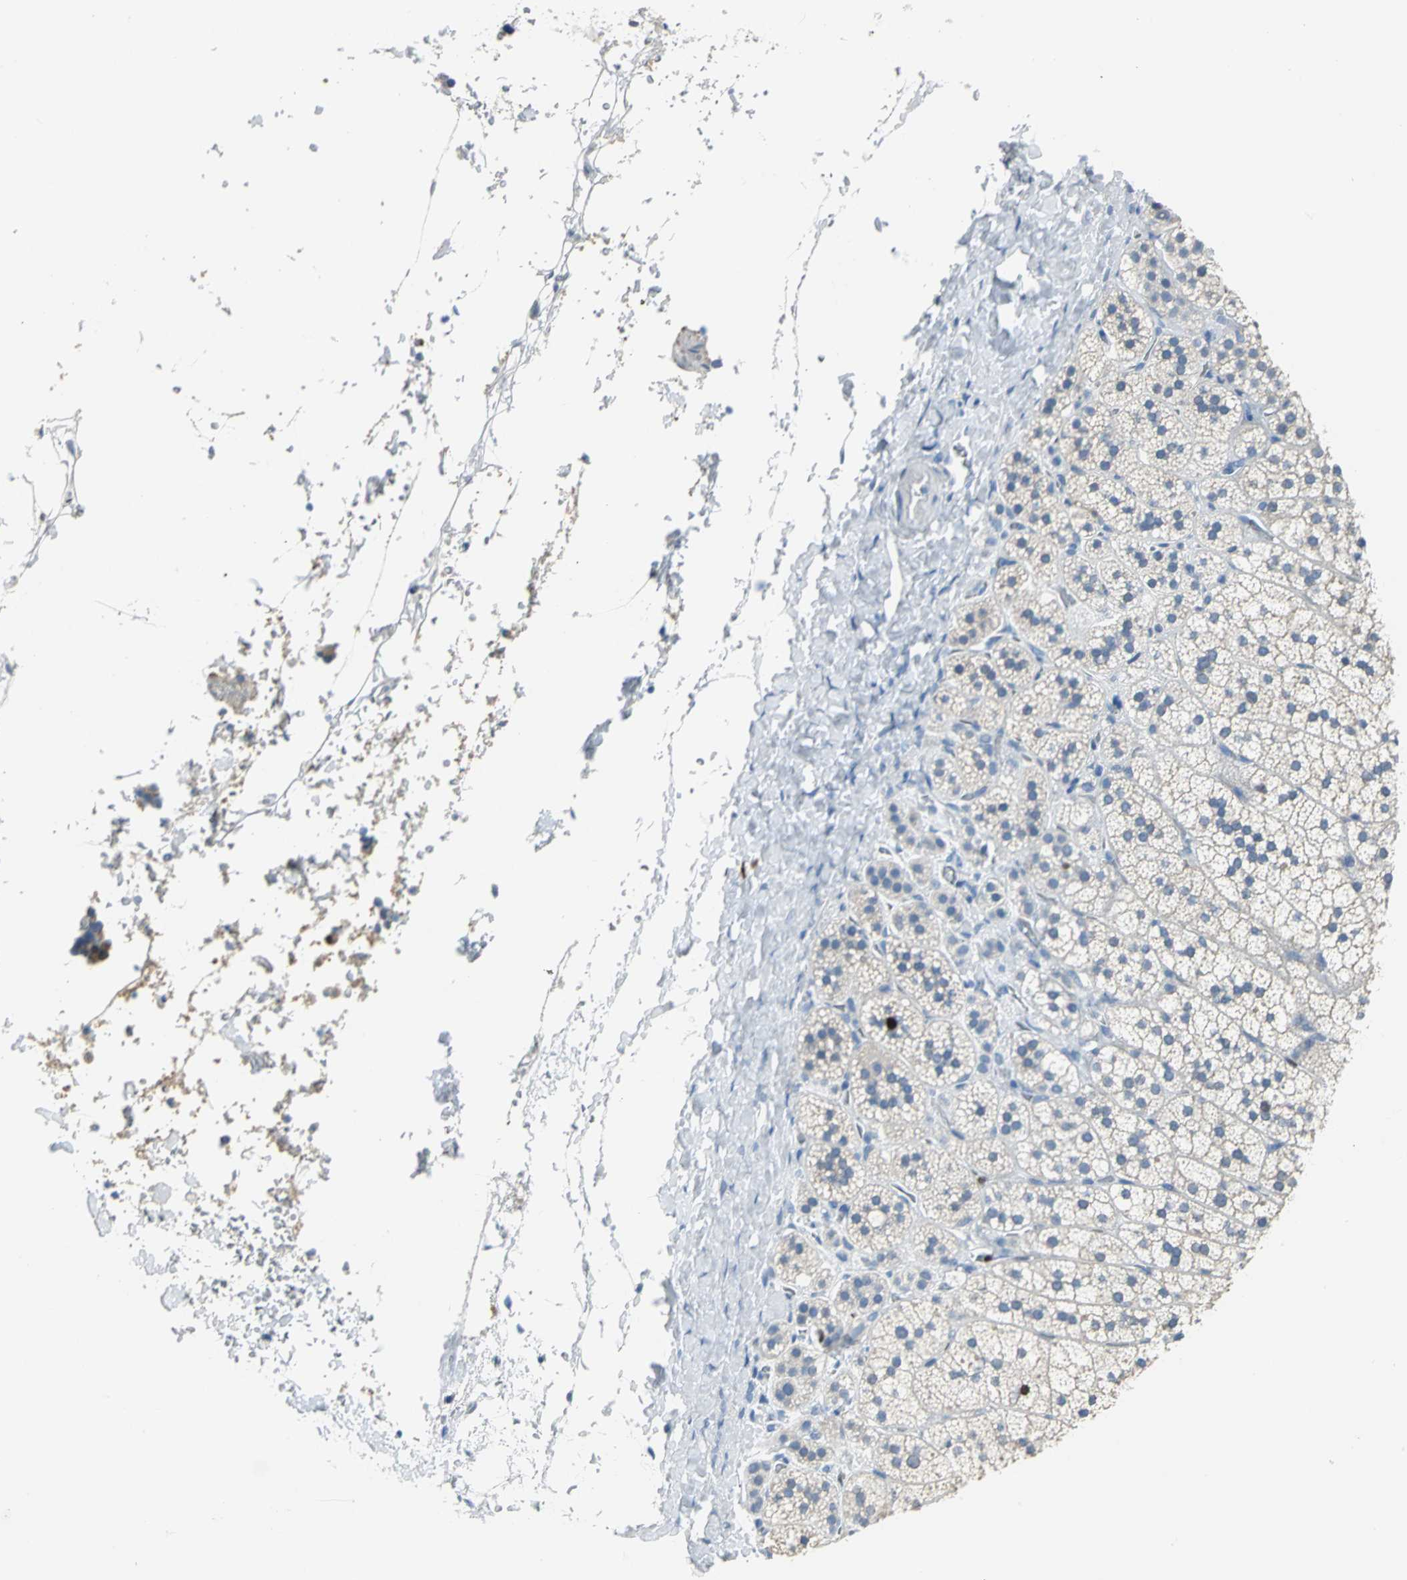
{"staining": {"intensity": "strong", "quantity": "<25%", "location": "cytoplasmic/membranous,nuclear"}, "tissue": "adrenal gland", "cell_type": "Glandular cells", "image_type": "normal", "snomed": [{"axis": "morphology", "description": "Normal tissue, NOS"}, {"axis": "topography", "description": "Adrenal gland"}], "caption": "Glandular cells exhibit medium levels of strong cytoplasmic/membranous,nuclear staining in approximately <25% of cells in benign adrenal gland.", "gene": "MCM4", "patient": {"sex": "female", "age": 44}}